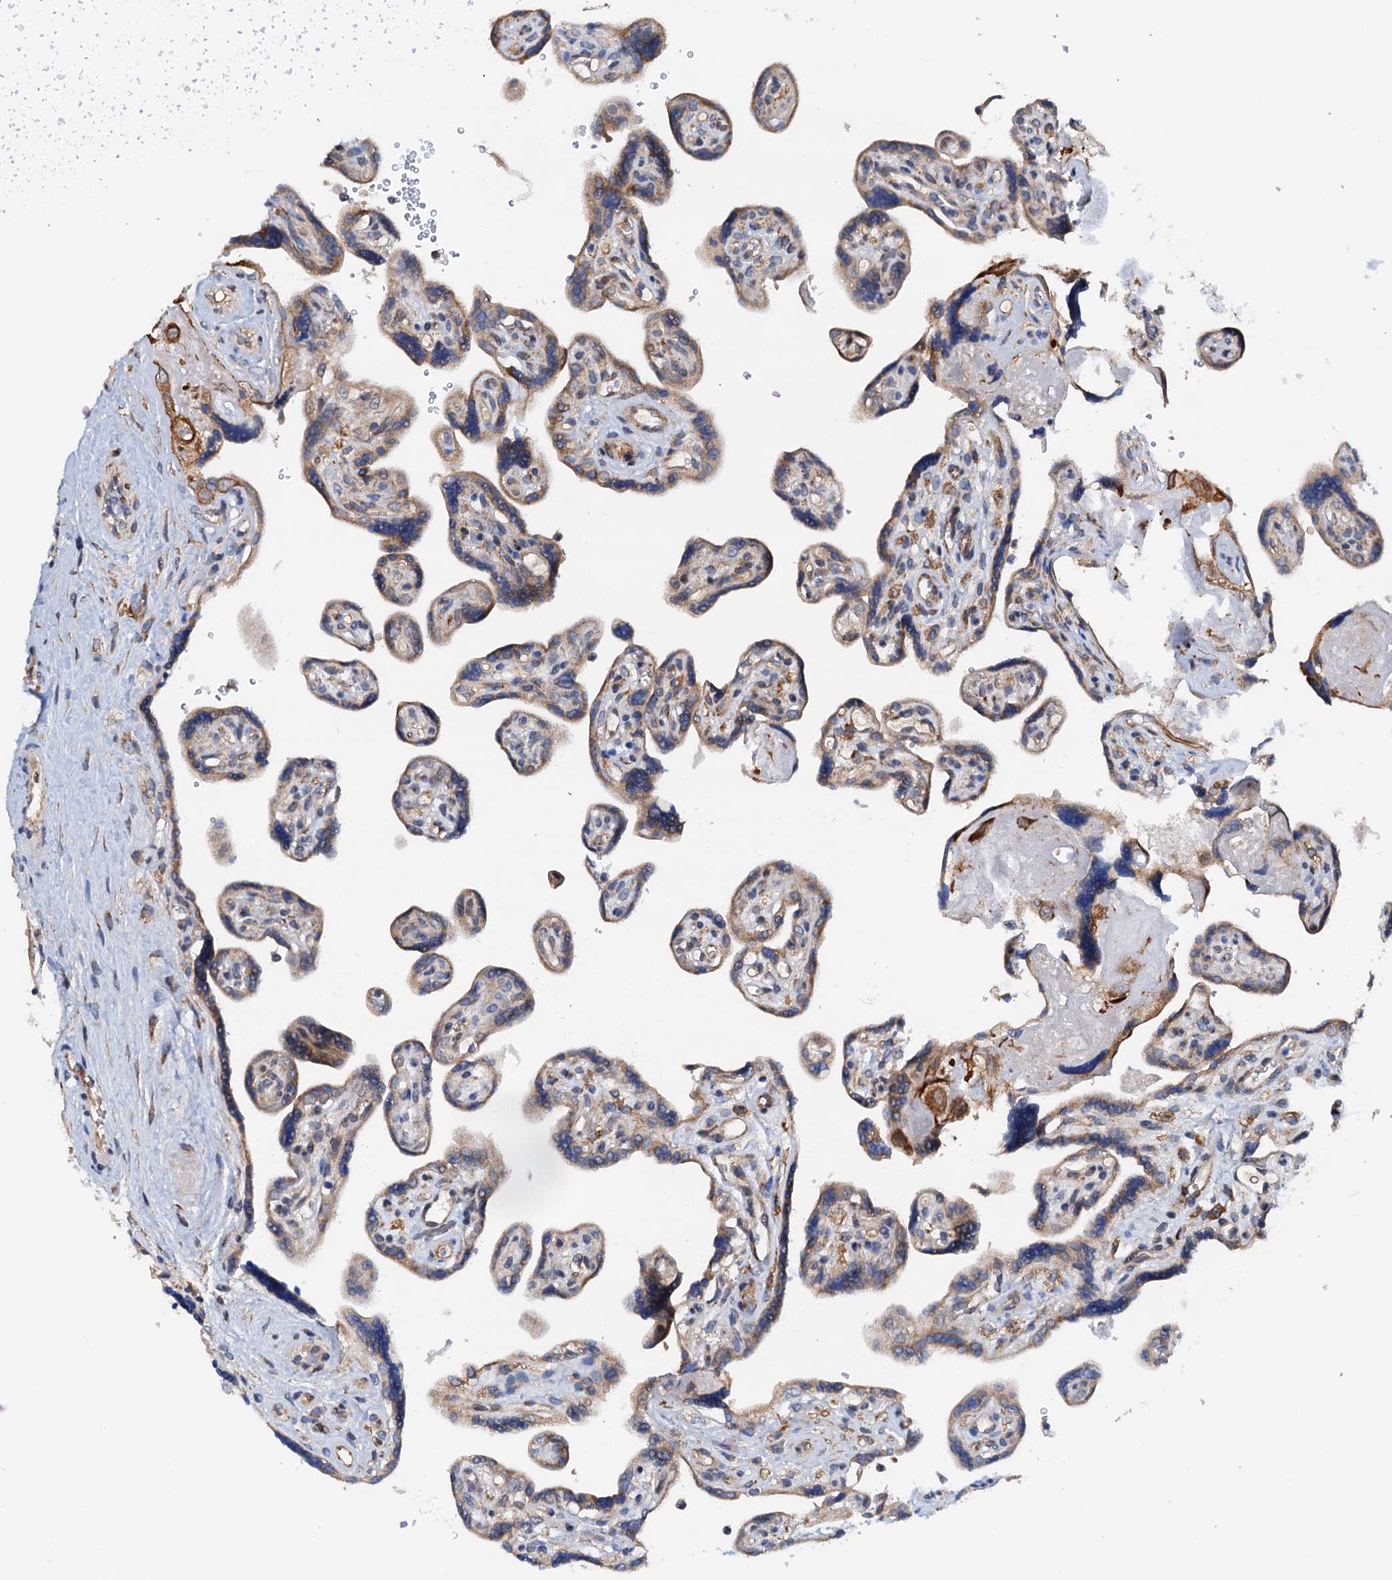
{"staining": {"intensity": "moderate", "quantity": "25%-75%", "location": "cytoplasmic/membranous"}, "tissue": "placenta", "cell_type": "Trophoblastic cells", "image_type": "normal", "snomed": [{"axis": "morphology", "description": "Normal tissue, NOS"}, {"axis": "topography", "description": "Placenta"}], "caption": "Immunohistochemistry (IHC) staining of normal placenta, which exhibits medium levels of moderate cytoplasmic/membranous positivity in about 25%-75% of trophoblastic cells indicating moderate cytoplasmic/membranous protein expression. The staining was performed using DAB (3,3'-diaminobenzidine) (brown) for protein detection and nuclei were counterstained in hematoxylin (blue).", "gene": "RASSF9", "patient": {"sex": "female", "age": 39}}